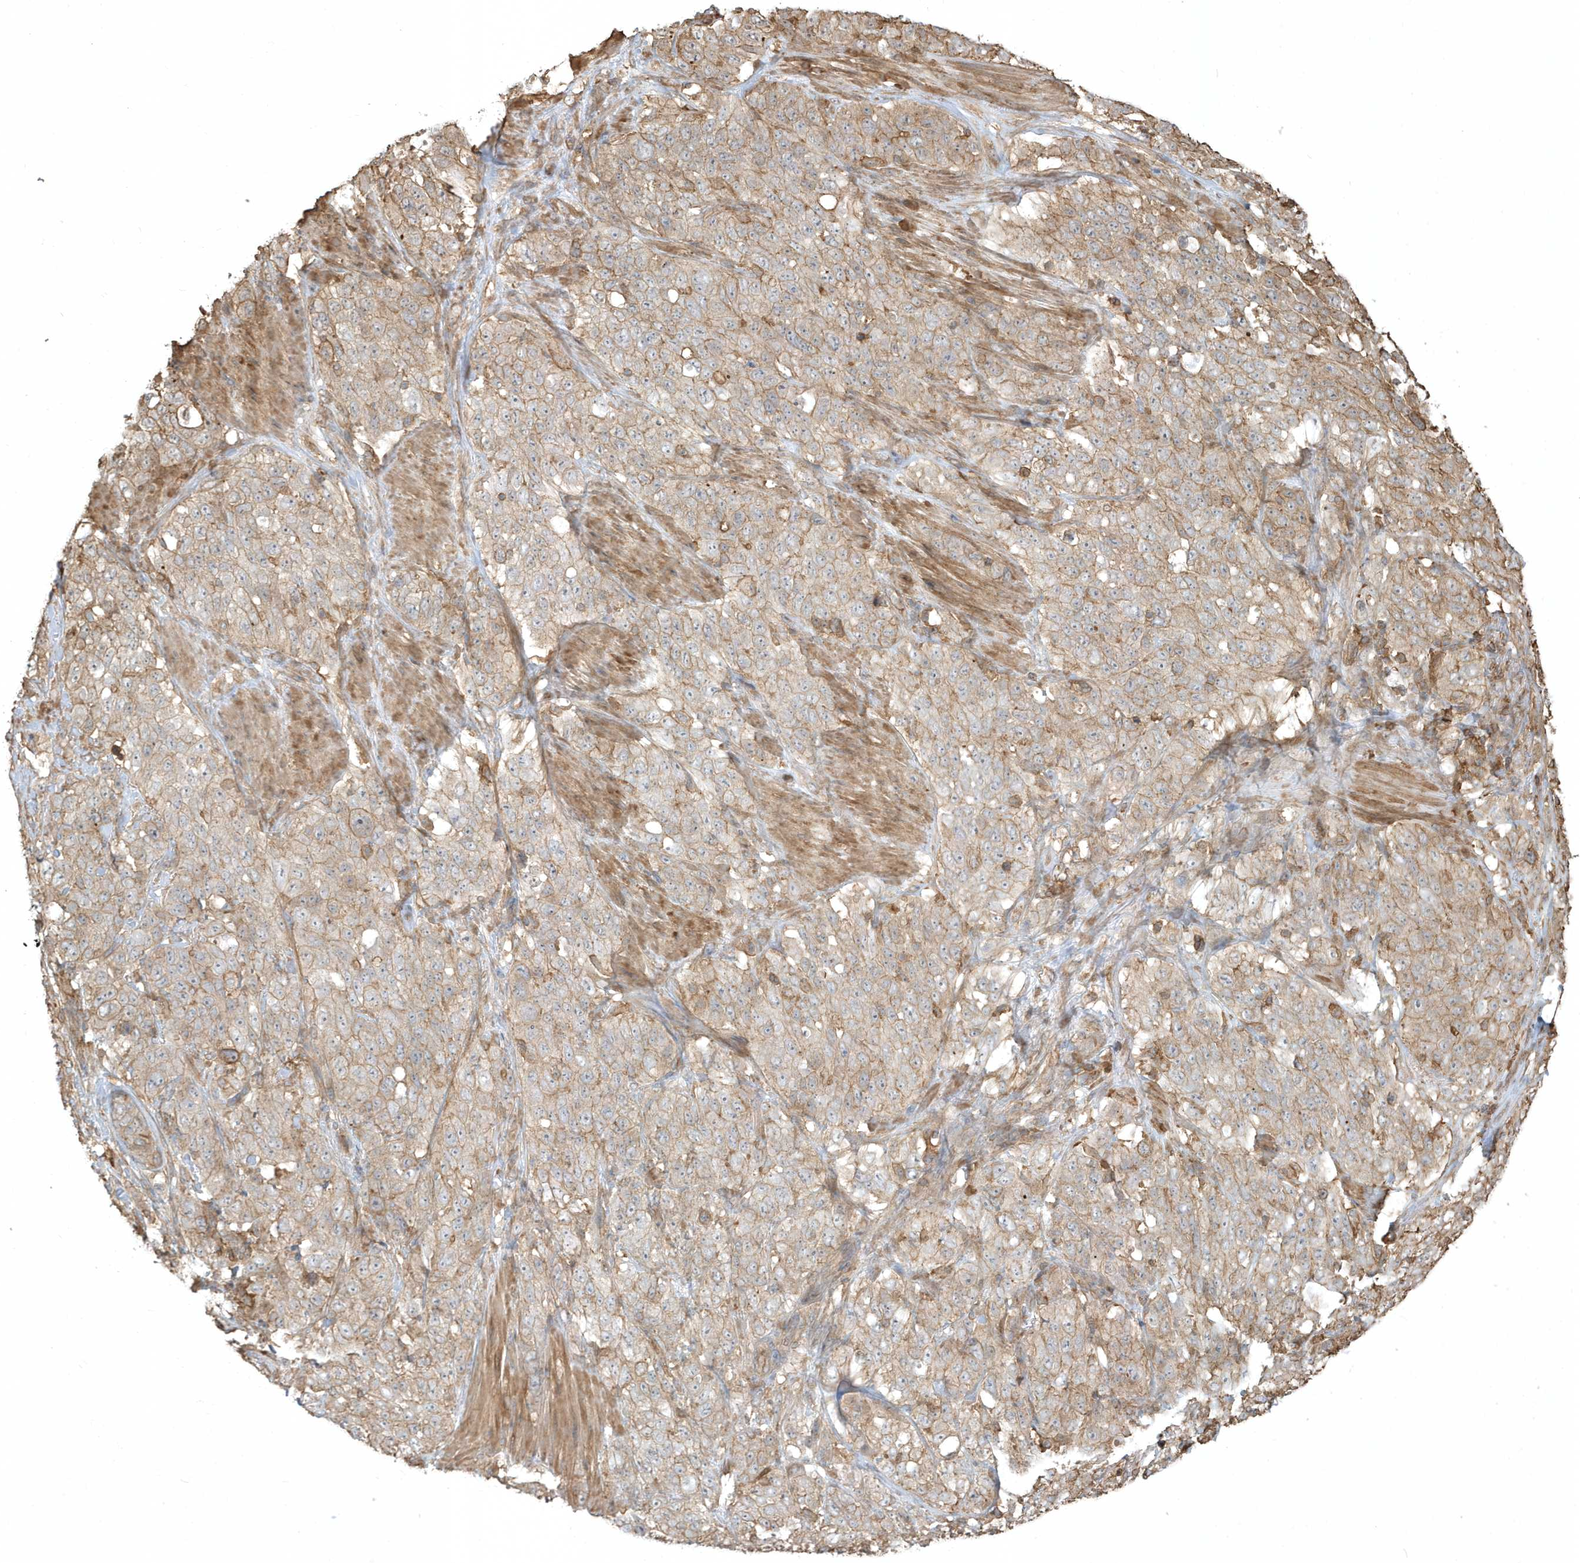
{"staining": {"intensity": "weak", "quantity": ">75%", "location": "cytoplasmic/membranous"}, "tissue": "stomach cancer", "cell_type": "Tumor cells", "image_type": "cancer", "snomed": [{"axis": "morphology", "description": "Adenocarcinoma, NOS"}, {"axis": "topography", "description": "Stomach"}], "caption": "Immunohistochemistry of adenocarcinoma (stomach) shows low levels of weak cytoplasmic/membranous staining in about >75% of tumor cells. Using DAB (brown) and hematoxylin (blue) stains, captured at high magnification using brightfield microscopy.", "gene": "ZBTB8A", "patient": {"sex": "male", "age": 48}}